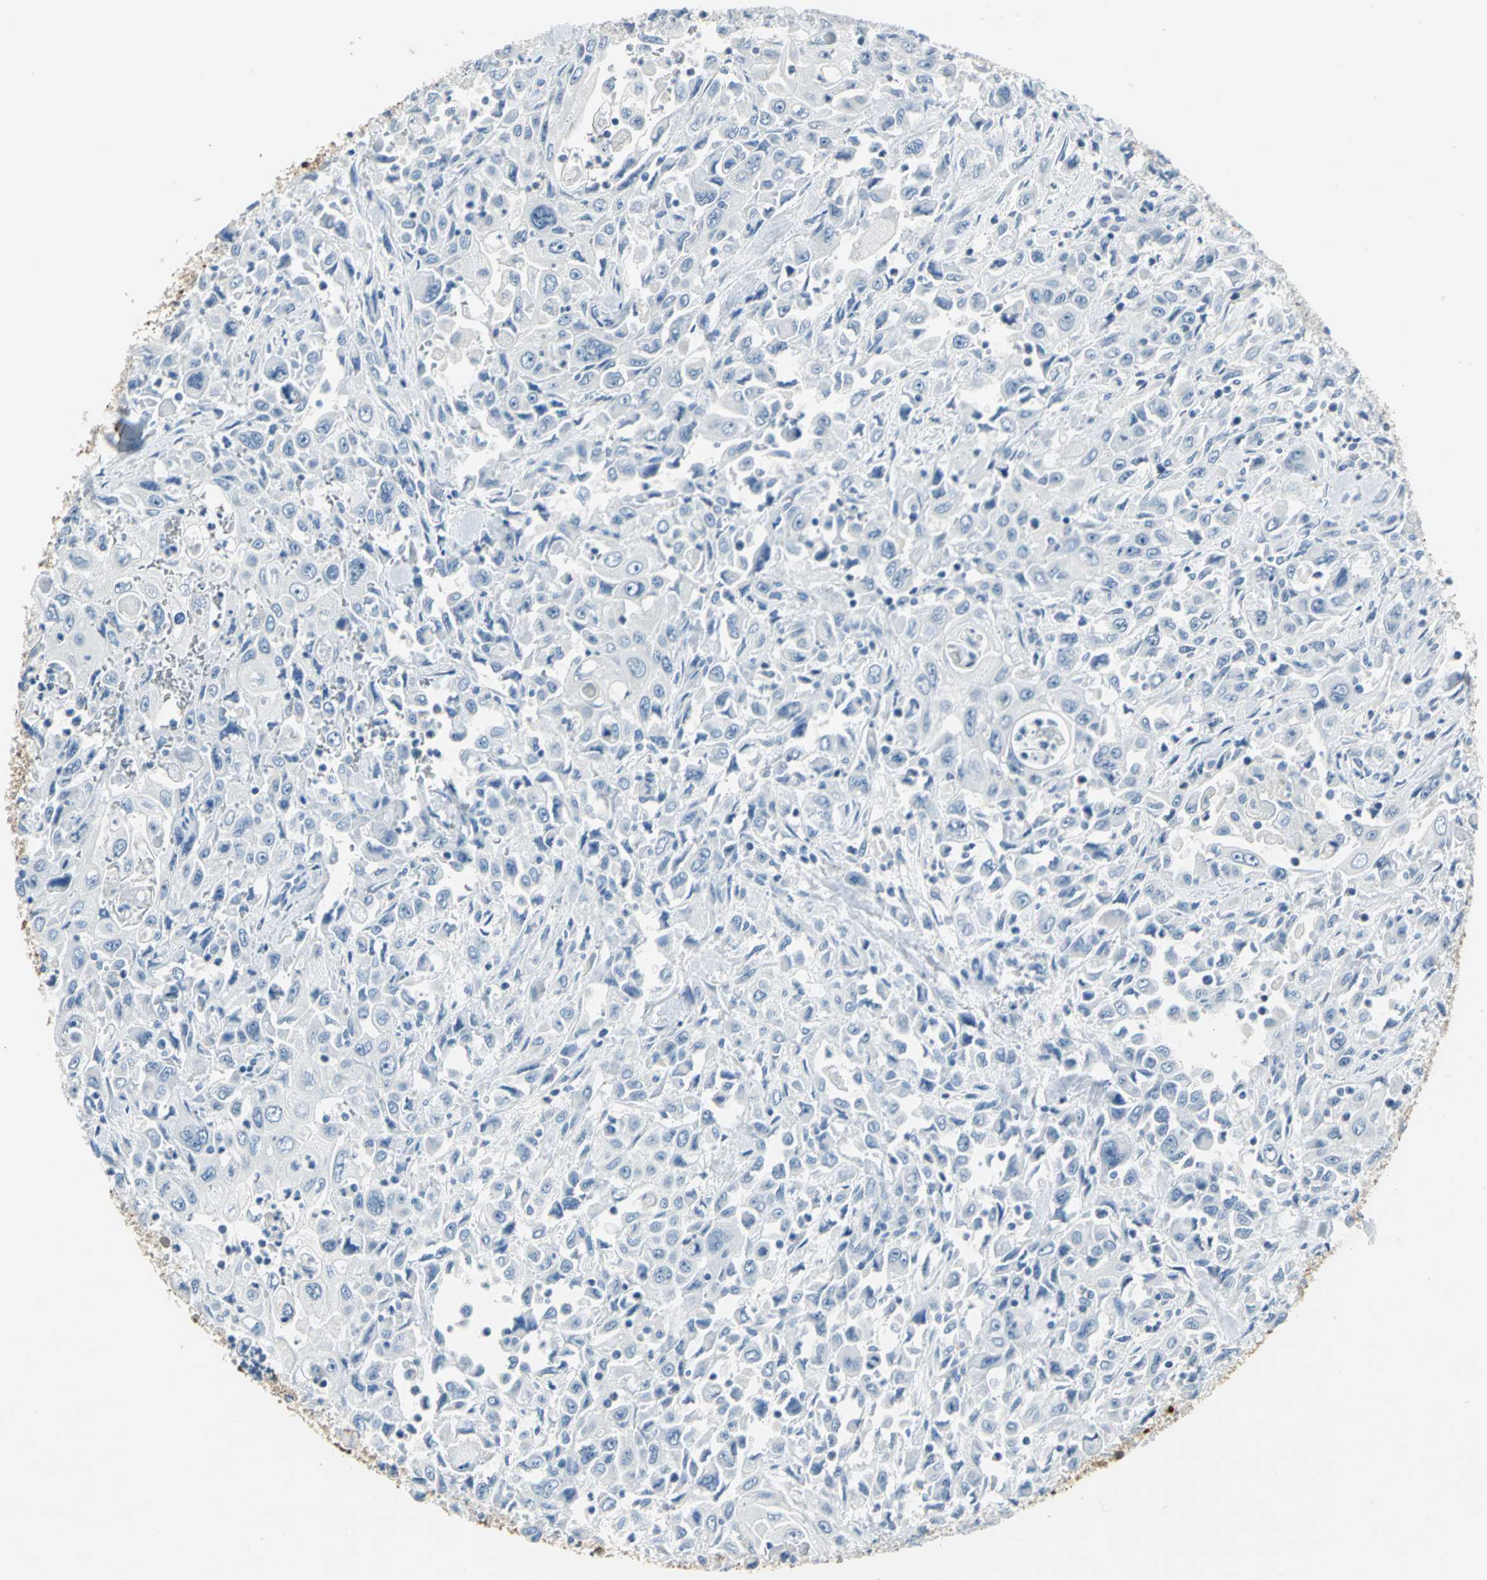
{"staining": {"intensity": "negative", "quantity": "none", "location": "none"}, "tissue": "pancreatic cancer", "cell_type": "Tumor cells", "image_type": "cancer", "snomed": [{"axis": "morphology", "description": "Adenocarcinoma, NOS"}, {"axis": "topography", "description": "Pancreas"}], "caption": "High magnification brightfield microscopy of adenocarcinoma (pancreatic) stained with DAB (3,3'-diaminobenzidine) (brown) and counterstained with hematoxylin (blue): tumor cells show no significant staining.", "gene": "PKLR", "patient": {"sex": "male", "age": 70}}